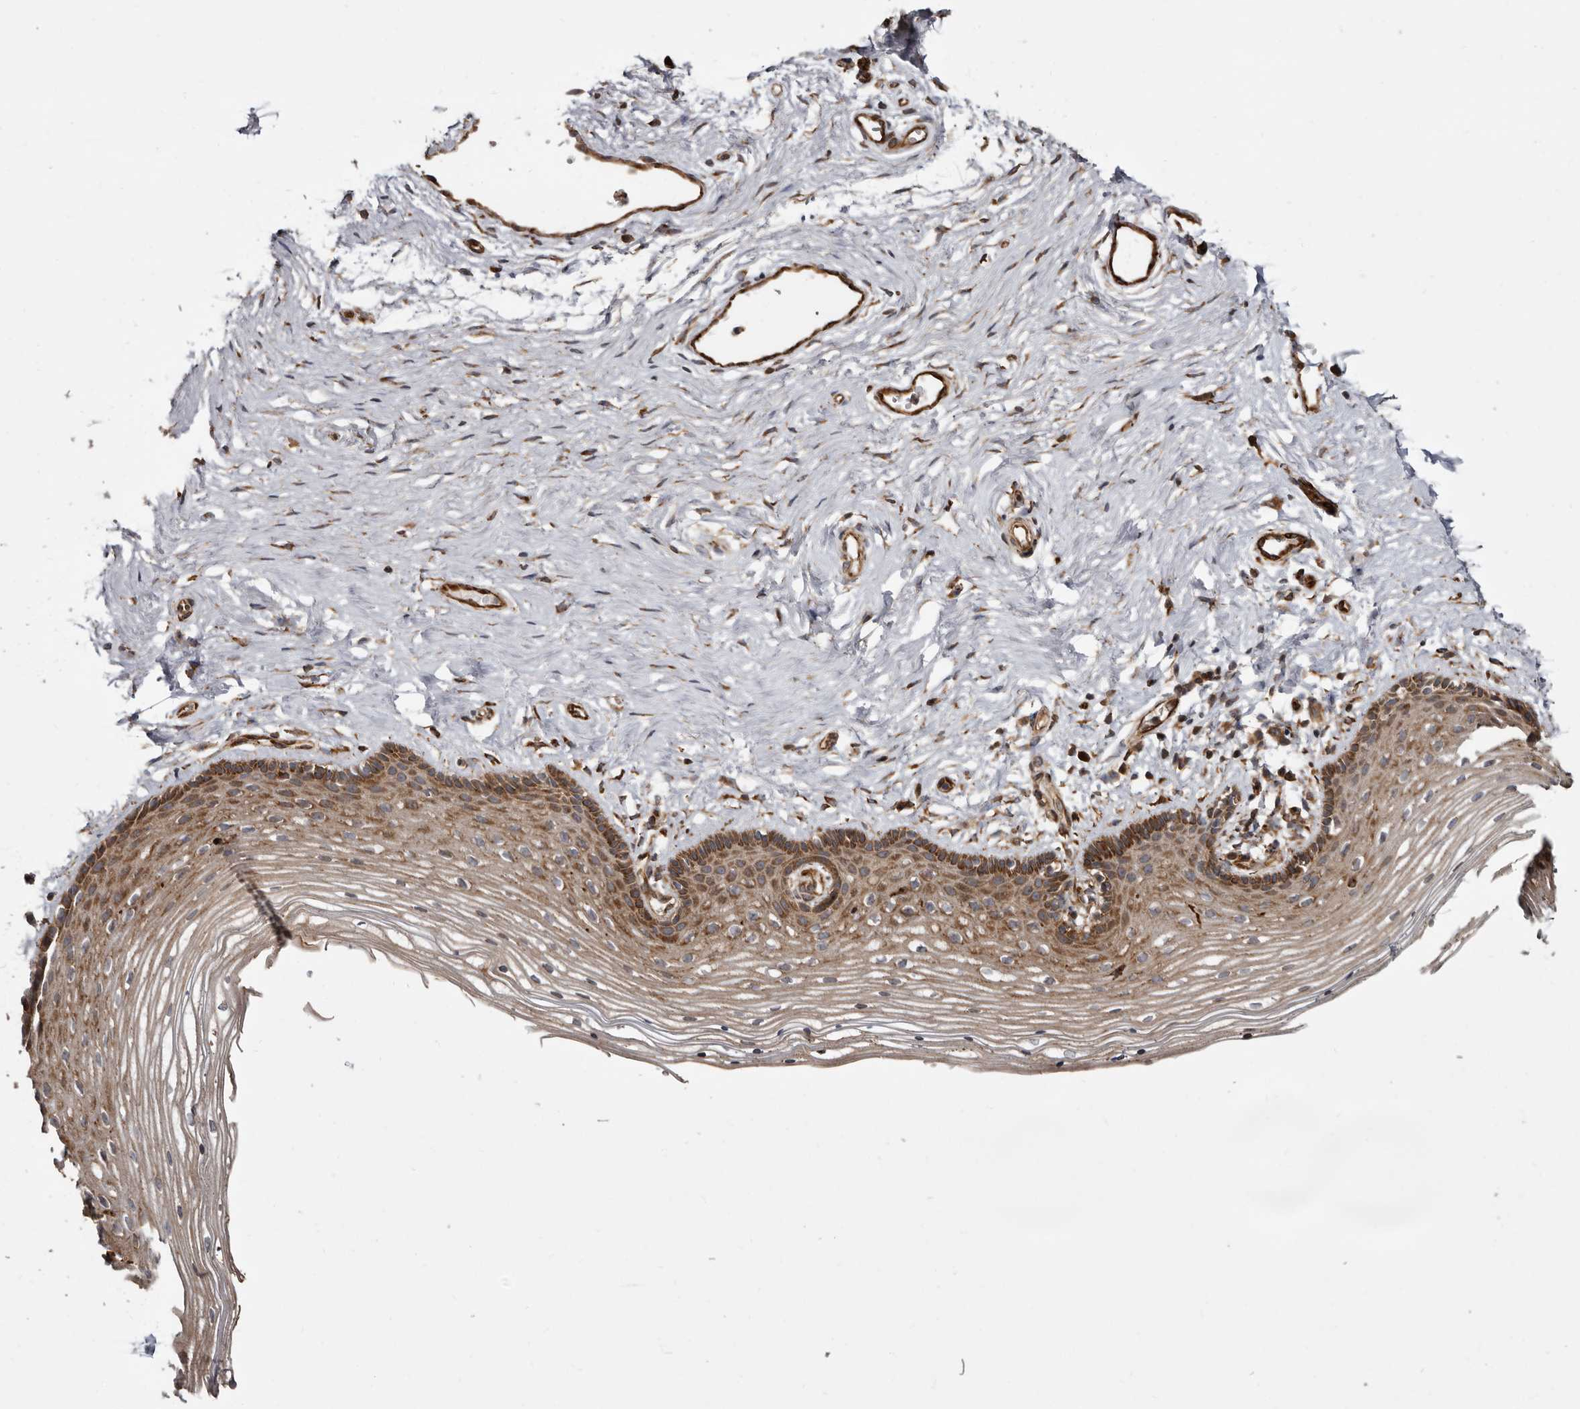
{"staining": {"intensity": "moderate", "quantity": ">75%", "location": "cytoplasmic/membranous"}, "tissue": "vagina", "cell_type": "Squamous epithelial cells", "image_type": "normal", "snomed": [{"axis": "morphology", "description": "Normal tissue, NOS"}, {"axis": "topography", "description": "Vagina"}], "caption": "Protein staining demonstrates moderate cytoplasmic/membranous positivity in about >75% of squamous epithelial cells in normal vagina.", "gene": "FLAD1", "patient": {"sex": "female", "age": 46}}